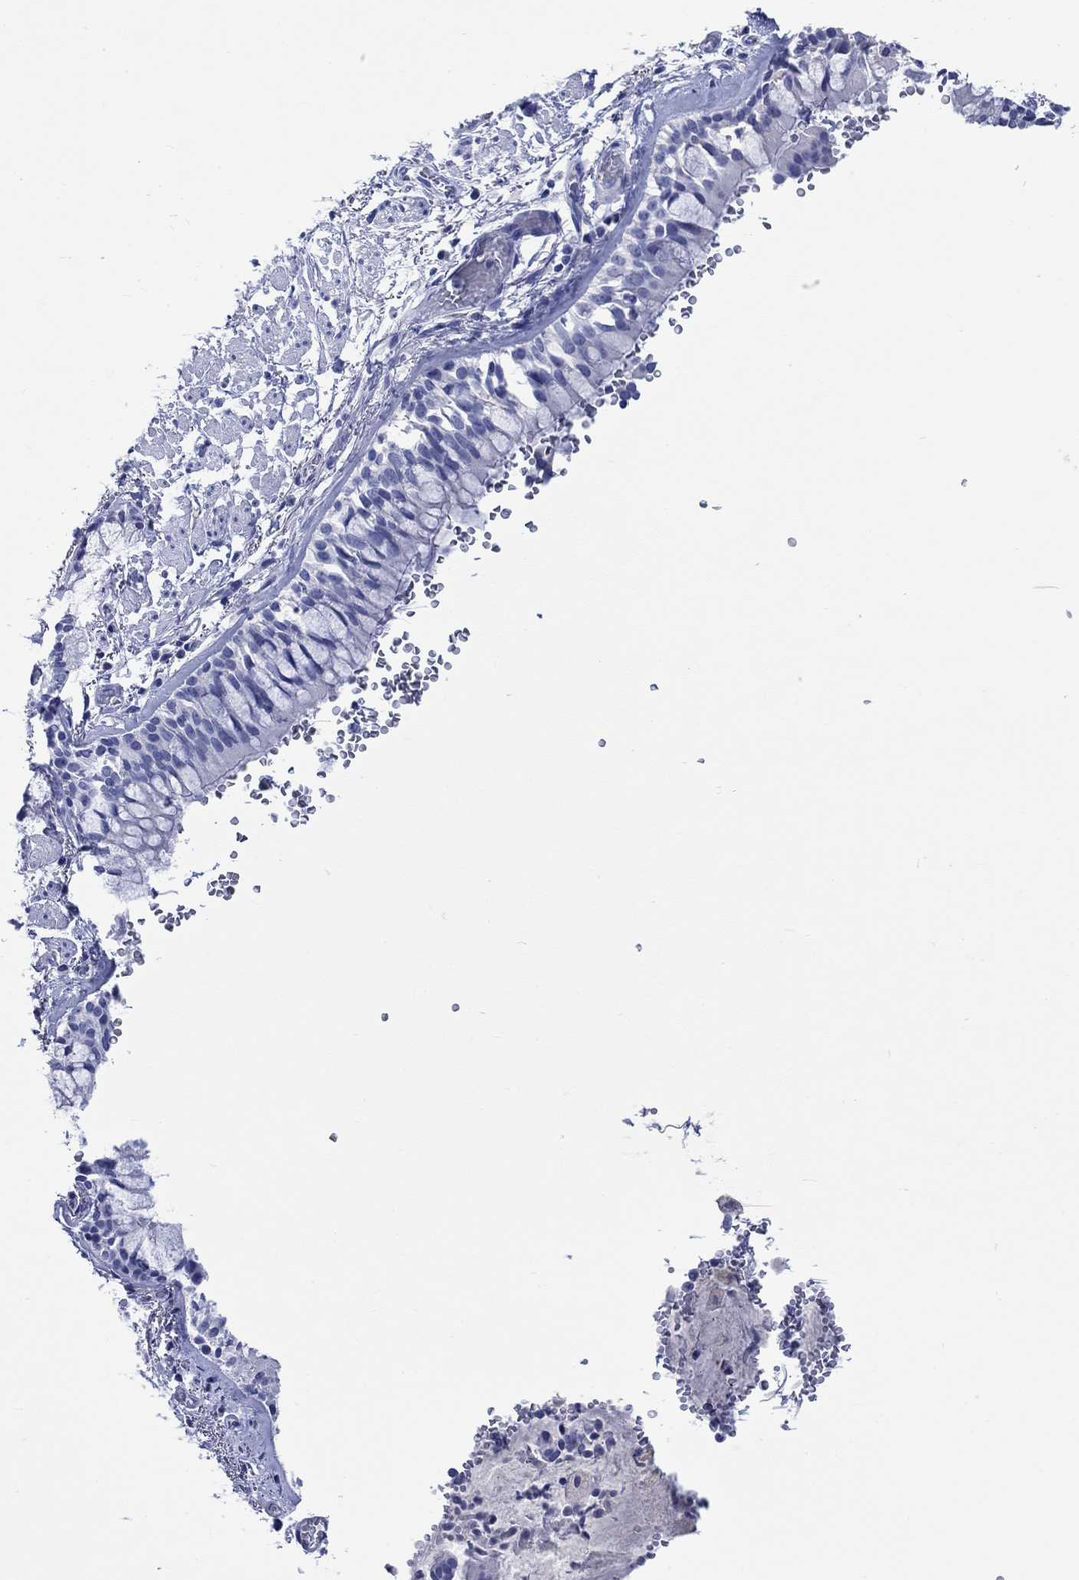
{"staining": {"intensity": "negative", "quantity": "none", "location": "none"}, "tissue": "bronchus", "cell_type": "Respiratory epithelial cells", "image_type": "normal", "snomed": [{"axis": "morphology", "description": "Normal tissue, NOS"}, {"axis": "topography", "description": "Bronchus"}, {"axis": "topography", "description": "Lung"}], "caption": "Immunohistochemical staining of normal bronchus reveals no significant positivity in respiratory epithelial cells.", "gene": "CACNG3", "patient": {"sex": "female", "age": 57}}